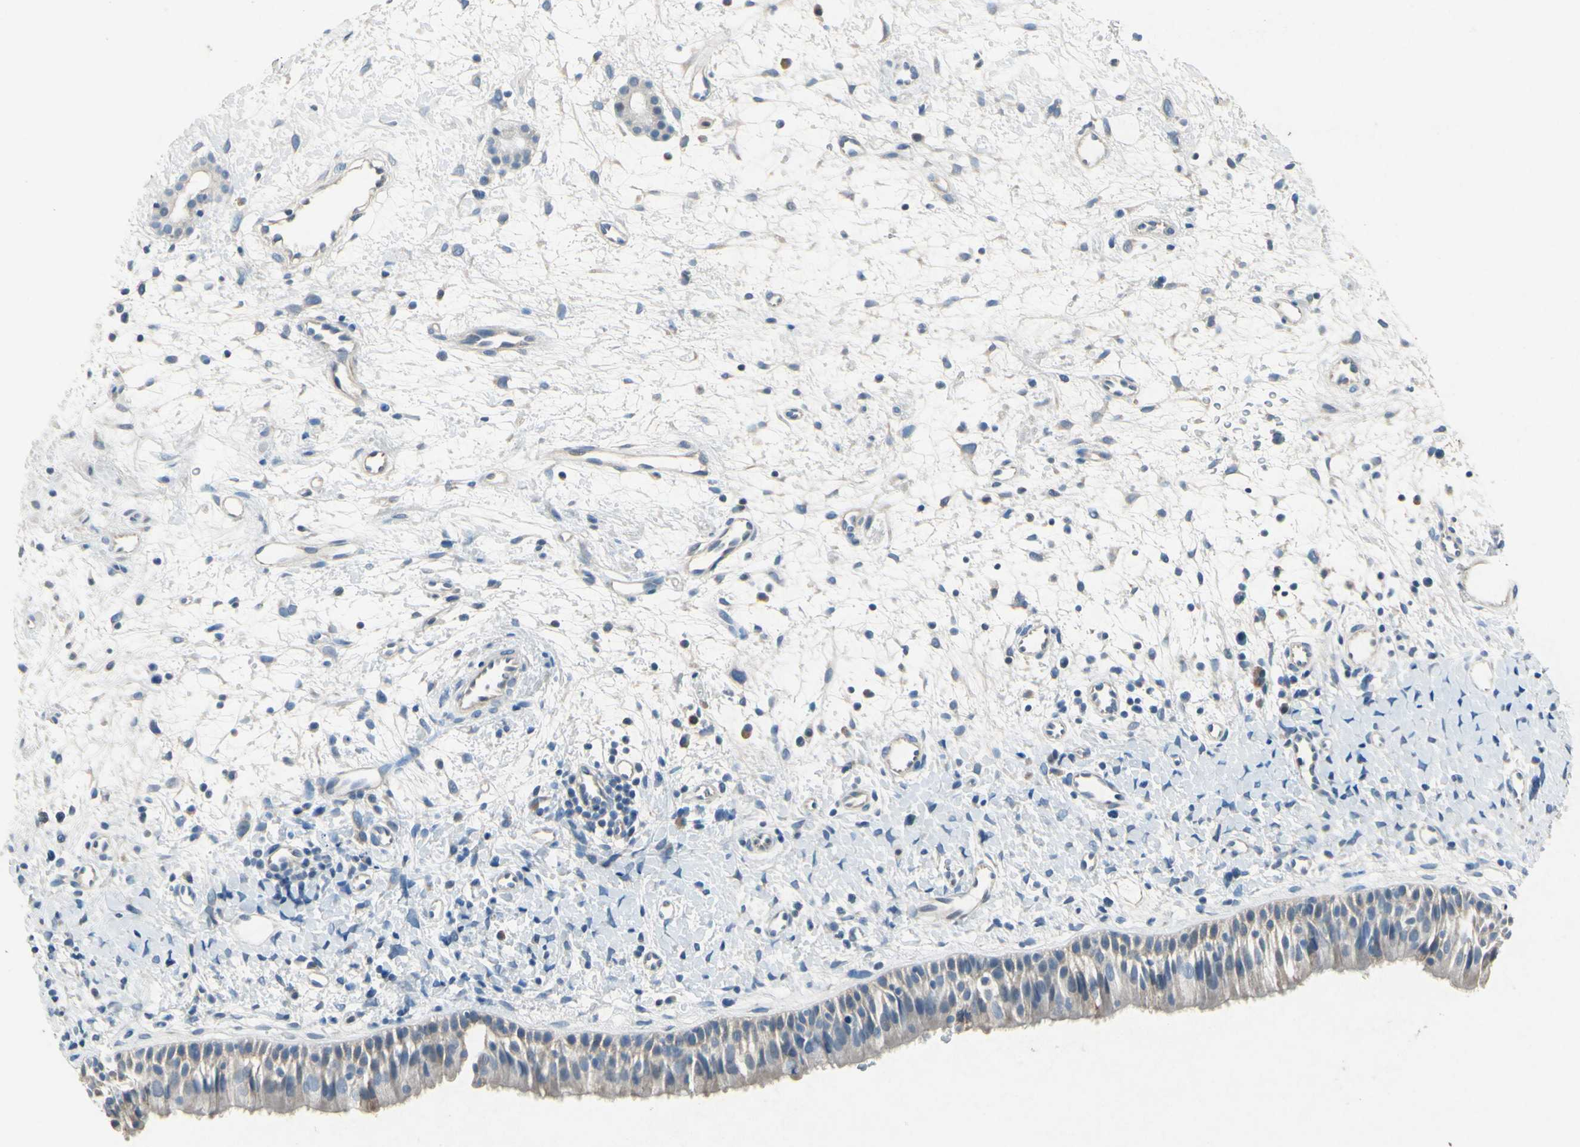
{"staining": {"intensity": "negative", "quantity": "none", "location": "none"}, "tissue": "nasopharynx", "cell_type": "Respiratory epithelial cells", "image_type": "normal", "snomed": [{"axis": "morphology", "description": "Normal tissue, NOS"}, {"axis": "topography", "description": "Nasopharynx"}], "caption": "Immunohistochemistry (IHC) of normal human nasopharynx shows no positivity in respiratory epithelial cells.", "gene": "SNAP91", "patient": {"sex": "male", "age": 22}}